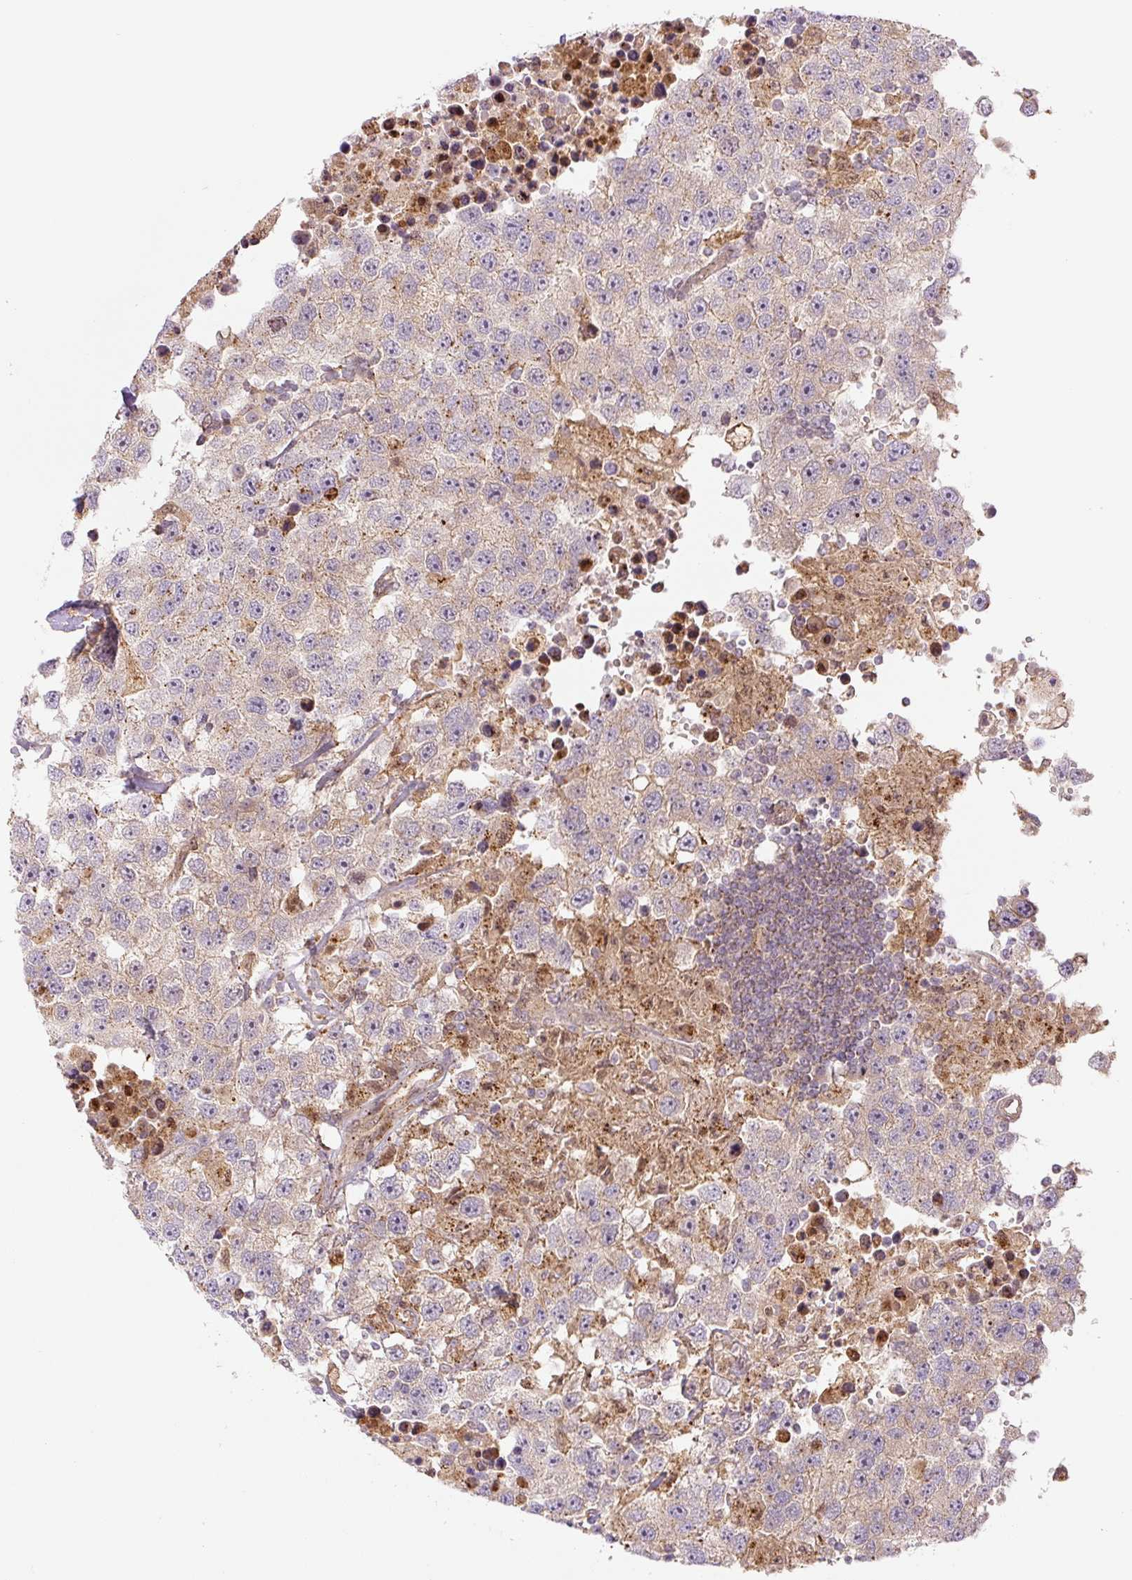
{"staining": {"intensity": "negative", "quantity": "none", "location": "none"}, "tissue": "testis cancer", "cell_type": "Tumor cells", "image_type": "cancer", "snomed": [{"axis": "morphology", "description": "Carcinoma, Embryonal, NOS"}, {"axis": "topography", "description": "Testis"}], "caption": "A photomicrograph of human embryonal carcinoma (testis) is negative for staining in tumor cells. (DAB IHC, high magnification).", "gene": "ZSWIM7", "patient": {"sex": "male", "age": 83}}